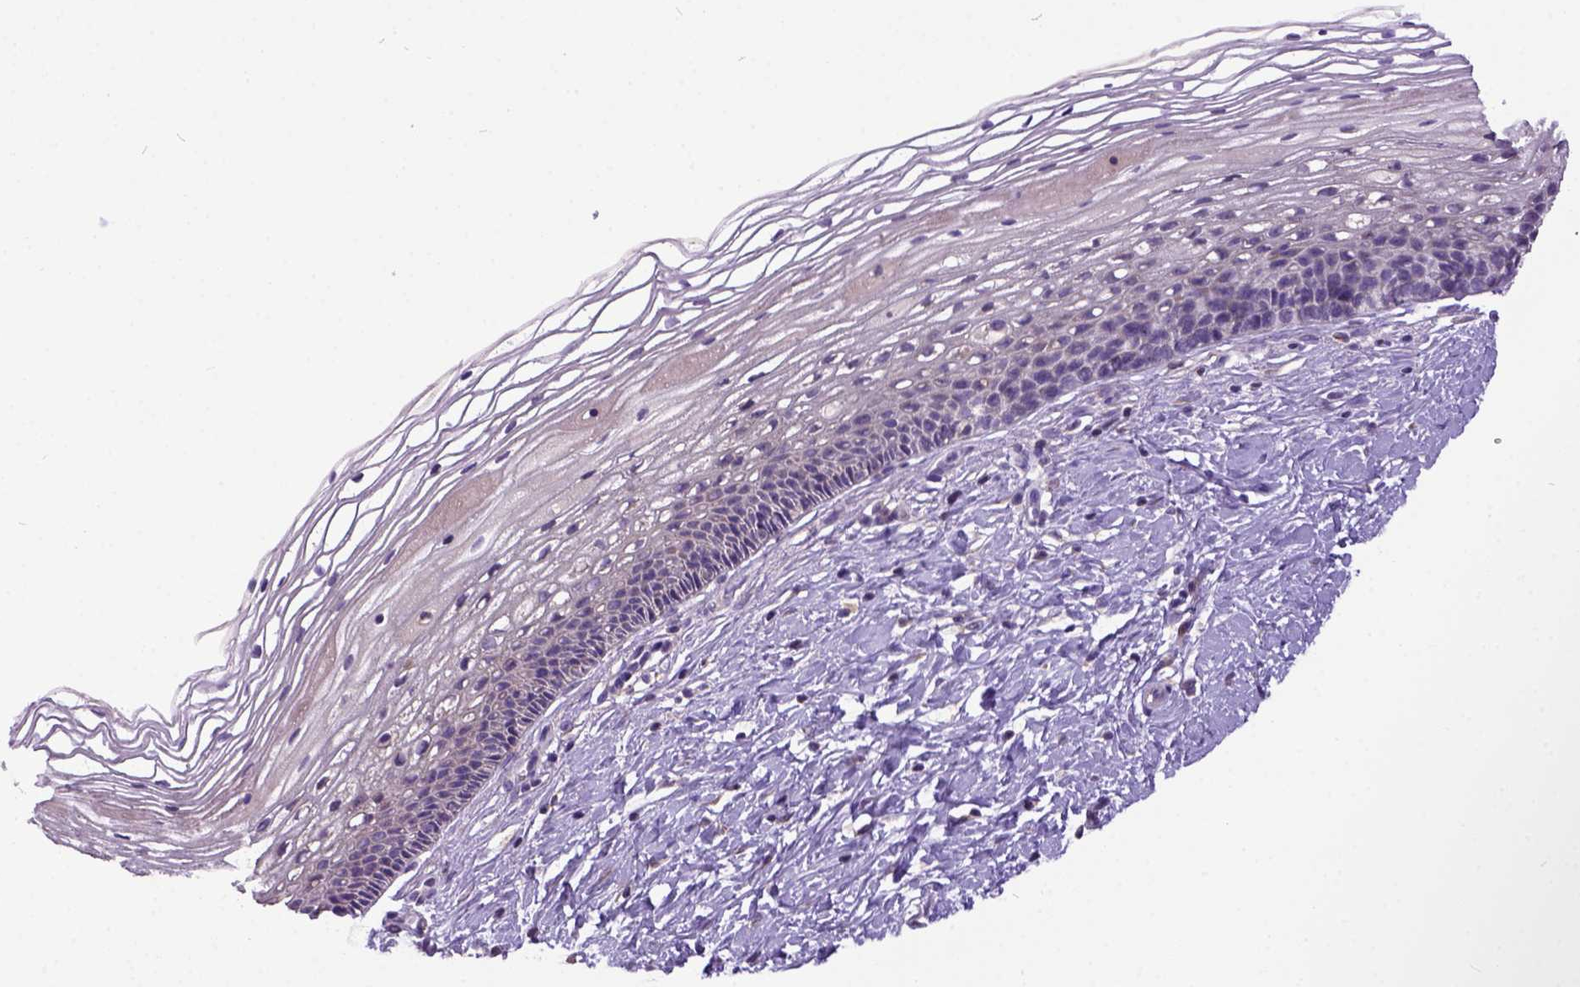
{"staining": {"intensity": "negative", "quantity": "none", "location": "none"}, "tissue": "cervix", "cell_type": "Glandular cells", "image_type": "normal", "snomed": [{"axis": "morphology", "description": "Normal tissue, NOS"}, {"axis": "topography", "description": "Cervix"}], "caption": "Immunohistochemistry histopathology image of benign cervix stained for a protein (brown), which exhibits no positivity in glandular cells. The staining was performed using DAB to visualize the protein expression in brown, while the nuclei were stained in blue with hematoxylin (Magnification: 20x).", "gene": "NEK5", "patient": {"sex": "female", "age": 34}}